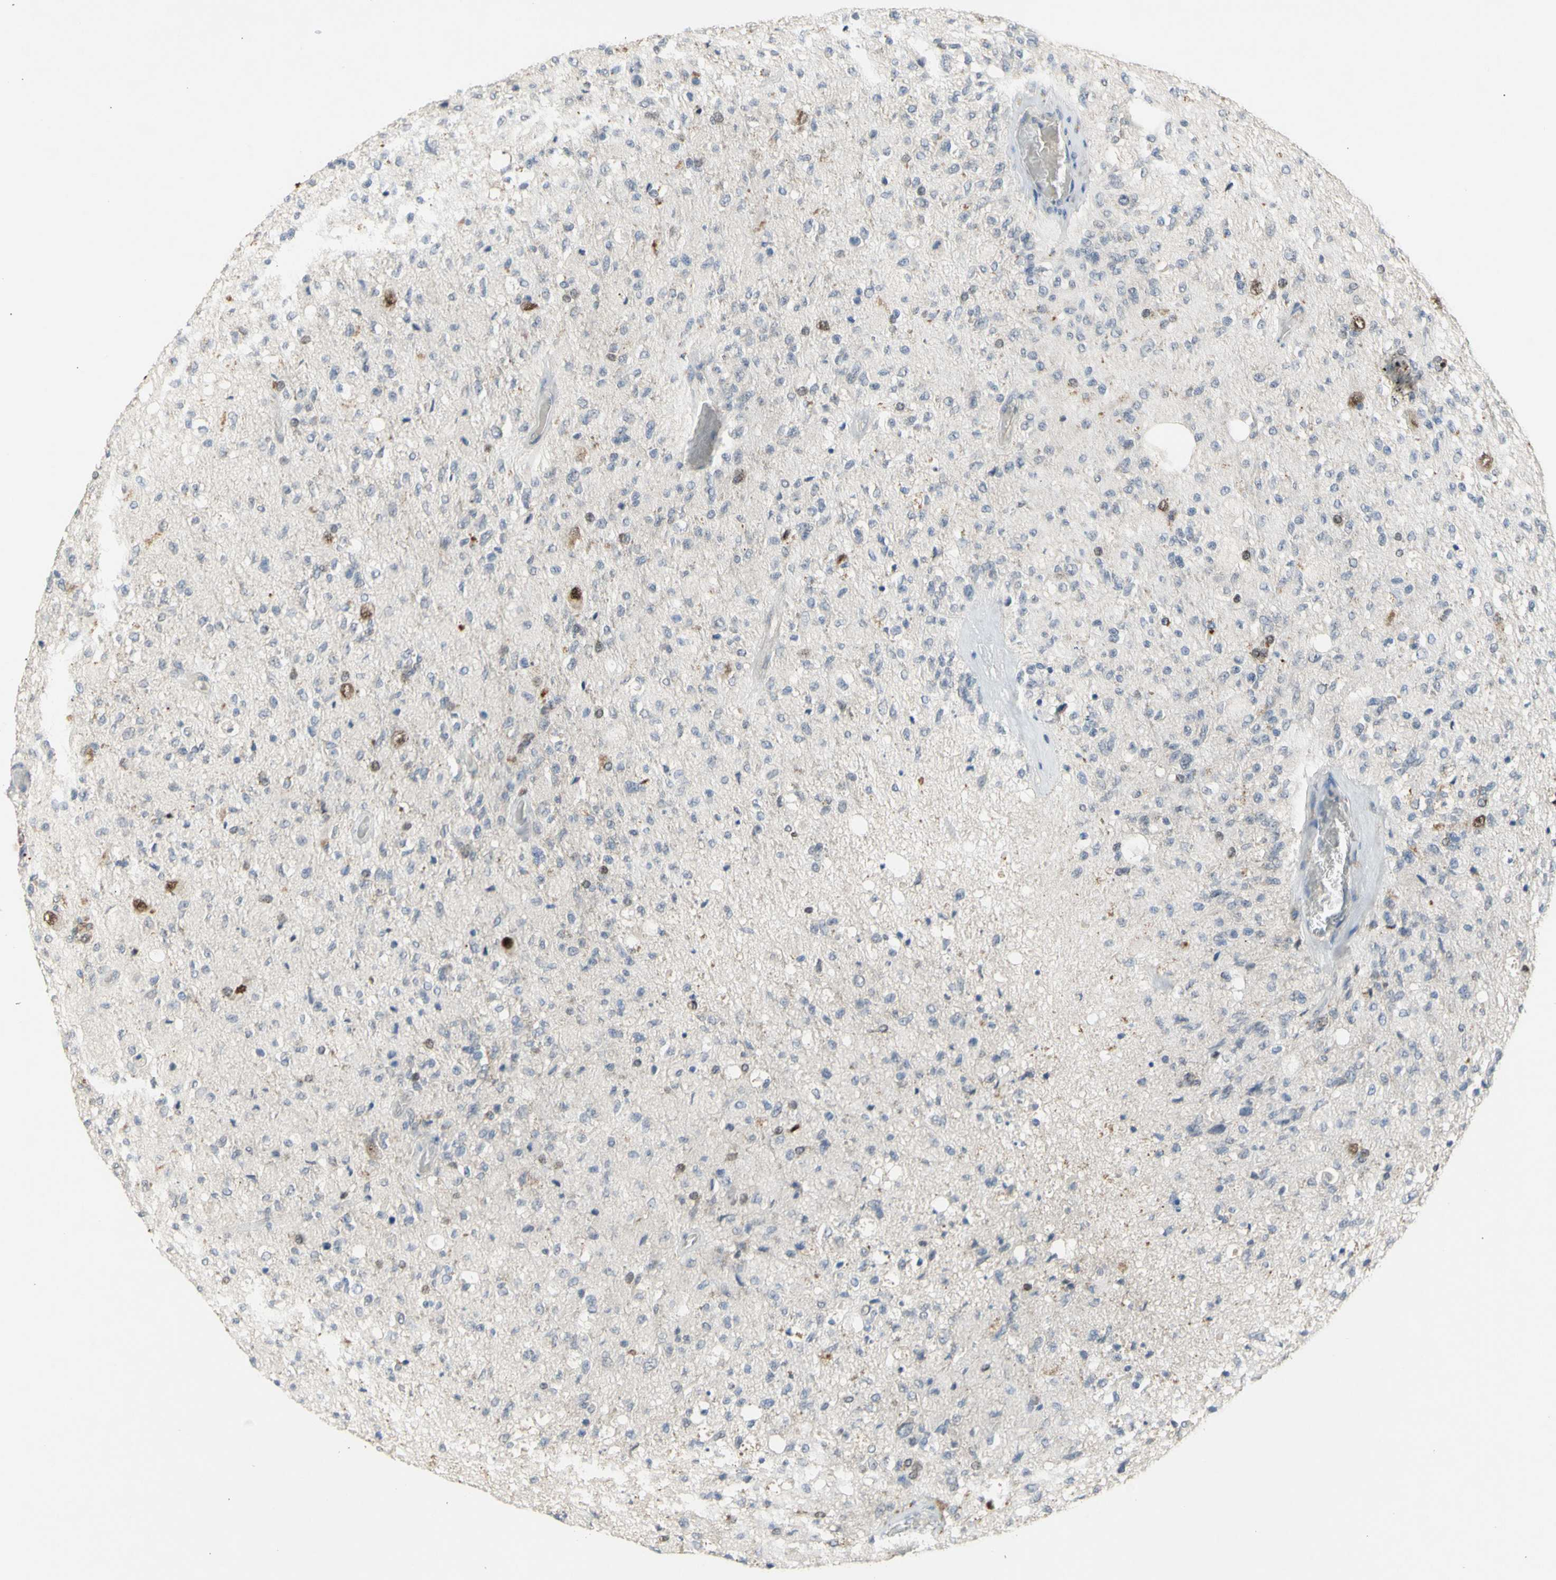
{"staining": {"intensity": "negative", "quantity": "none", "location": "none"}, "tissue": "glioma", "cell_type": "Tumor cells", "image_type": "cancer", "snomed": [{"axis": "morphology", "description": "Normal tissue, NOS"}, {"axis": "morphology", "description": "Glioma, malignant, High grade"}, {"axis": "topography", "description": "Cerebral cortex"}], "caption": "This micrograph is of glioma stained with immunohistochemistry (IHC) to label a protein in brown with the nuclei are counter-stained blue. There is no expression in tumor cells.", "gene": "NLRP1", "patient": {"sex": "male", "age": 77}}